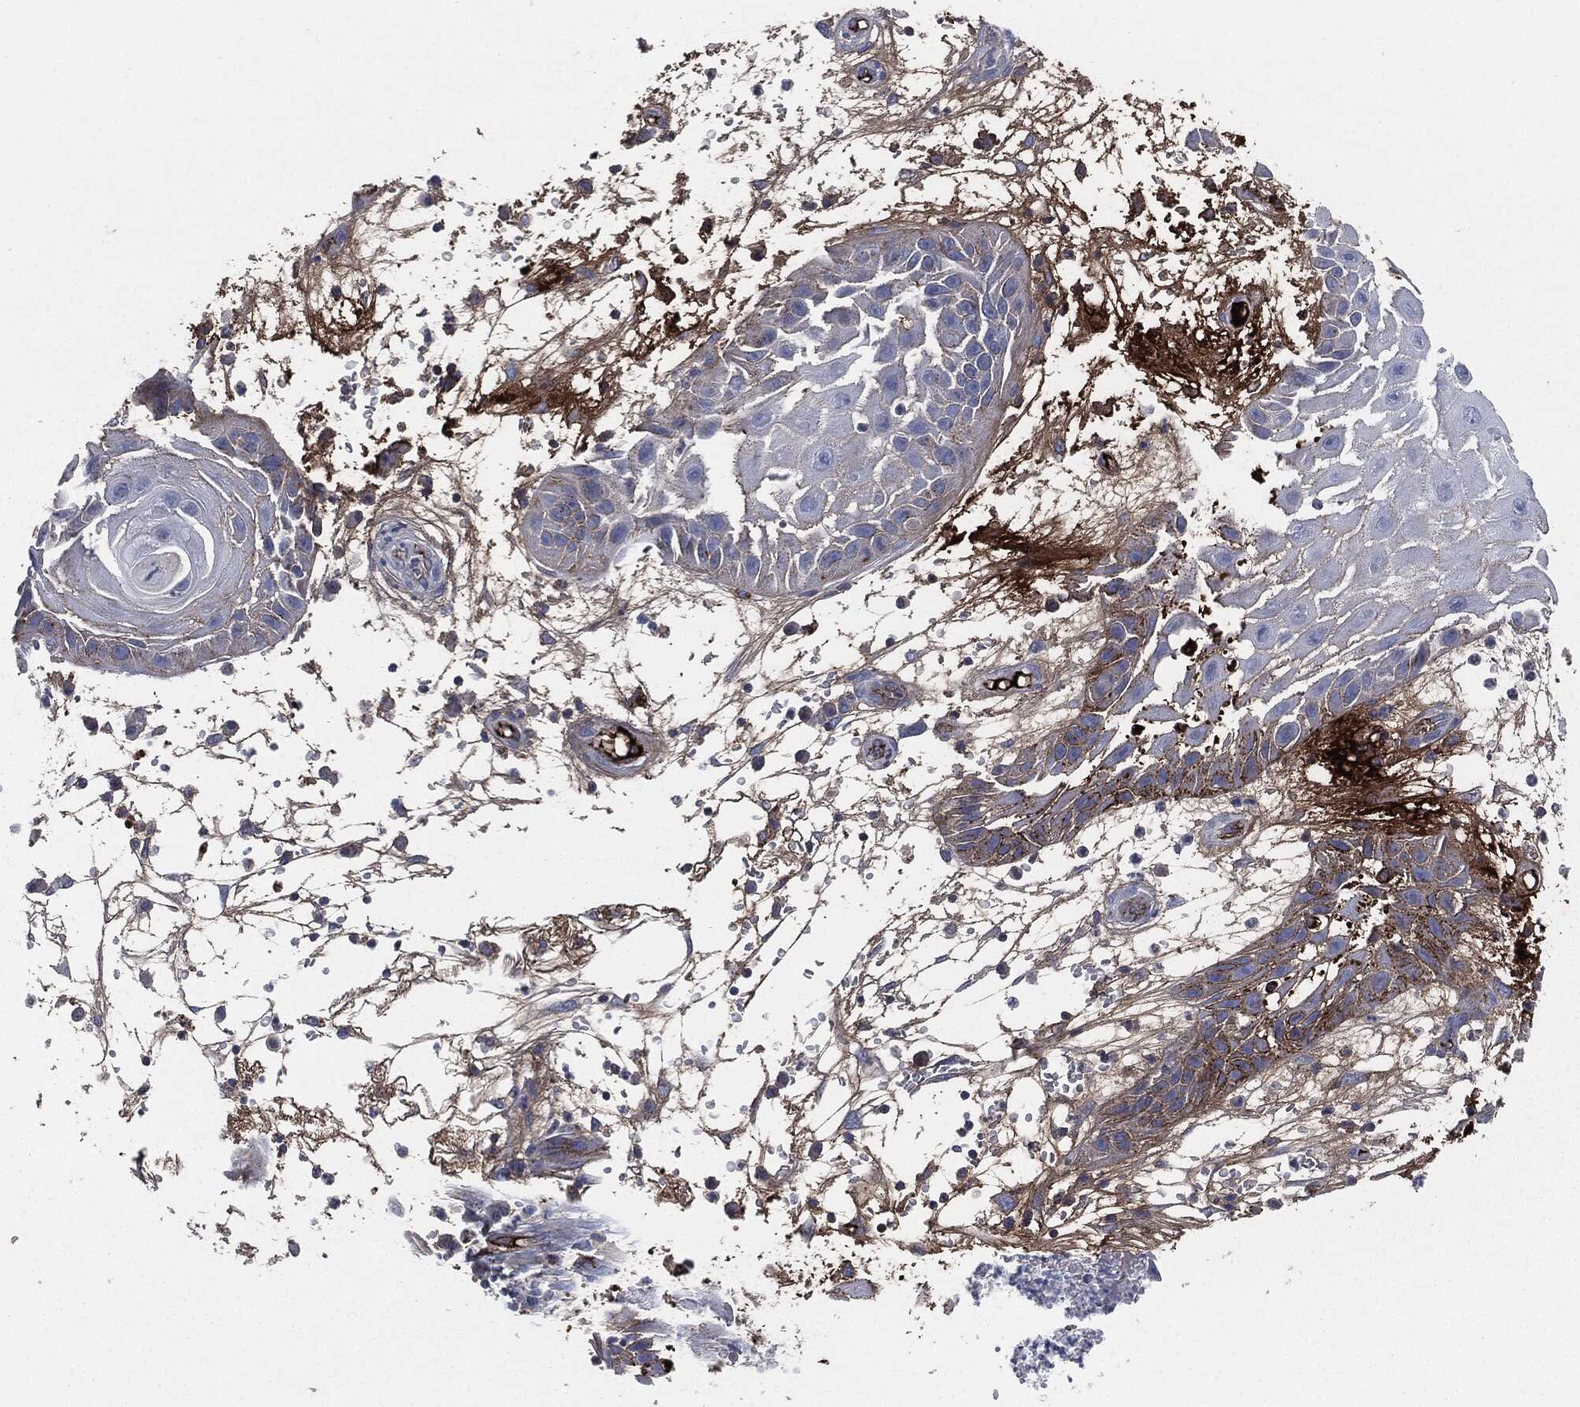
{"staining": {"intensity": "moderate", "quantity": "<25%", "location": "cytoplasmic/membranous"}, "tissue": "skin cancer", "cell_type": "Tumor cells", "image_type": "cancer", "snomed": [{"axis": "morphology", "description": "Normal tissue, NOS"}, {"axis": "morphology", "description": "Squamous cell carcinoma, NOS"}, {"axis": "topography", "description": "Skin"}], "caption": "This histopathology image displays IHC staining of human skin cancer (squamous cell carcinoma), with low moderate cytoplasmic/membranous expression in approximately <25% of tumor cells.", "gene": "APOB", "patient": {"sex": "male", "age": 79}}